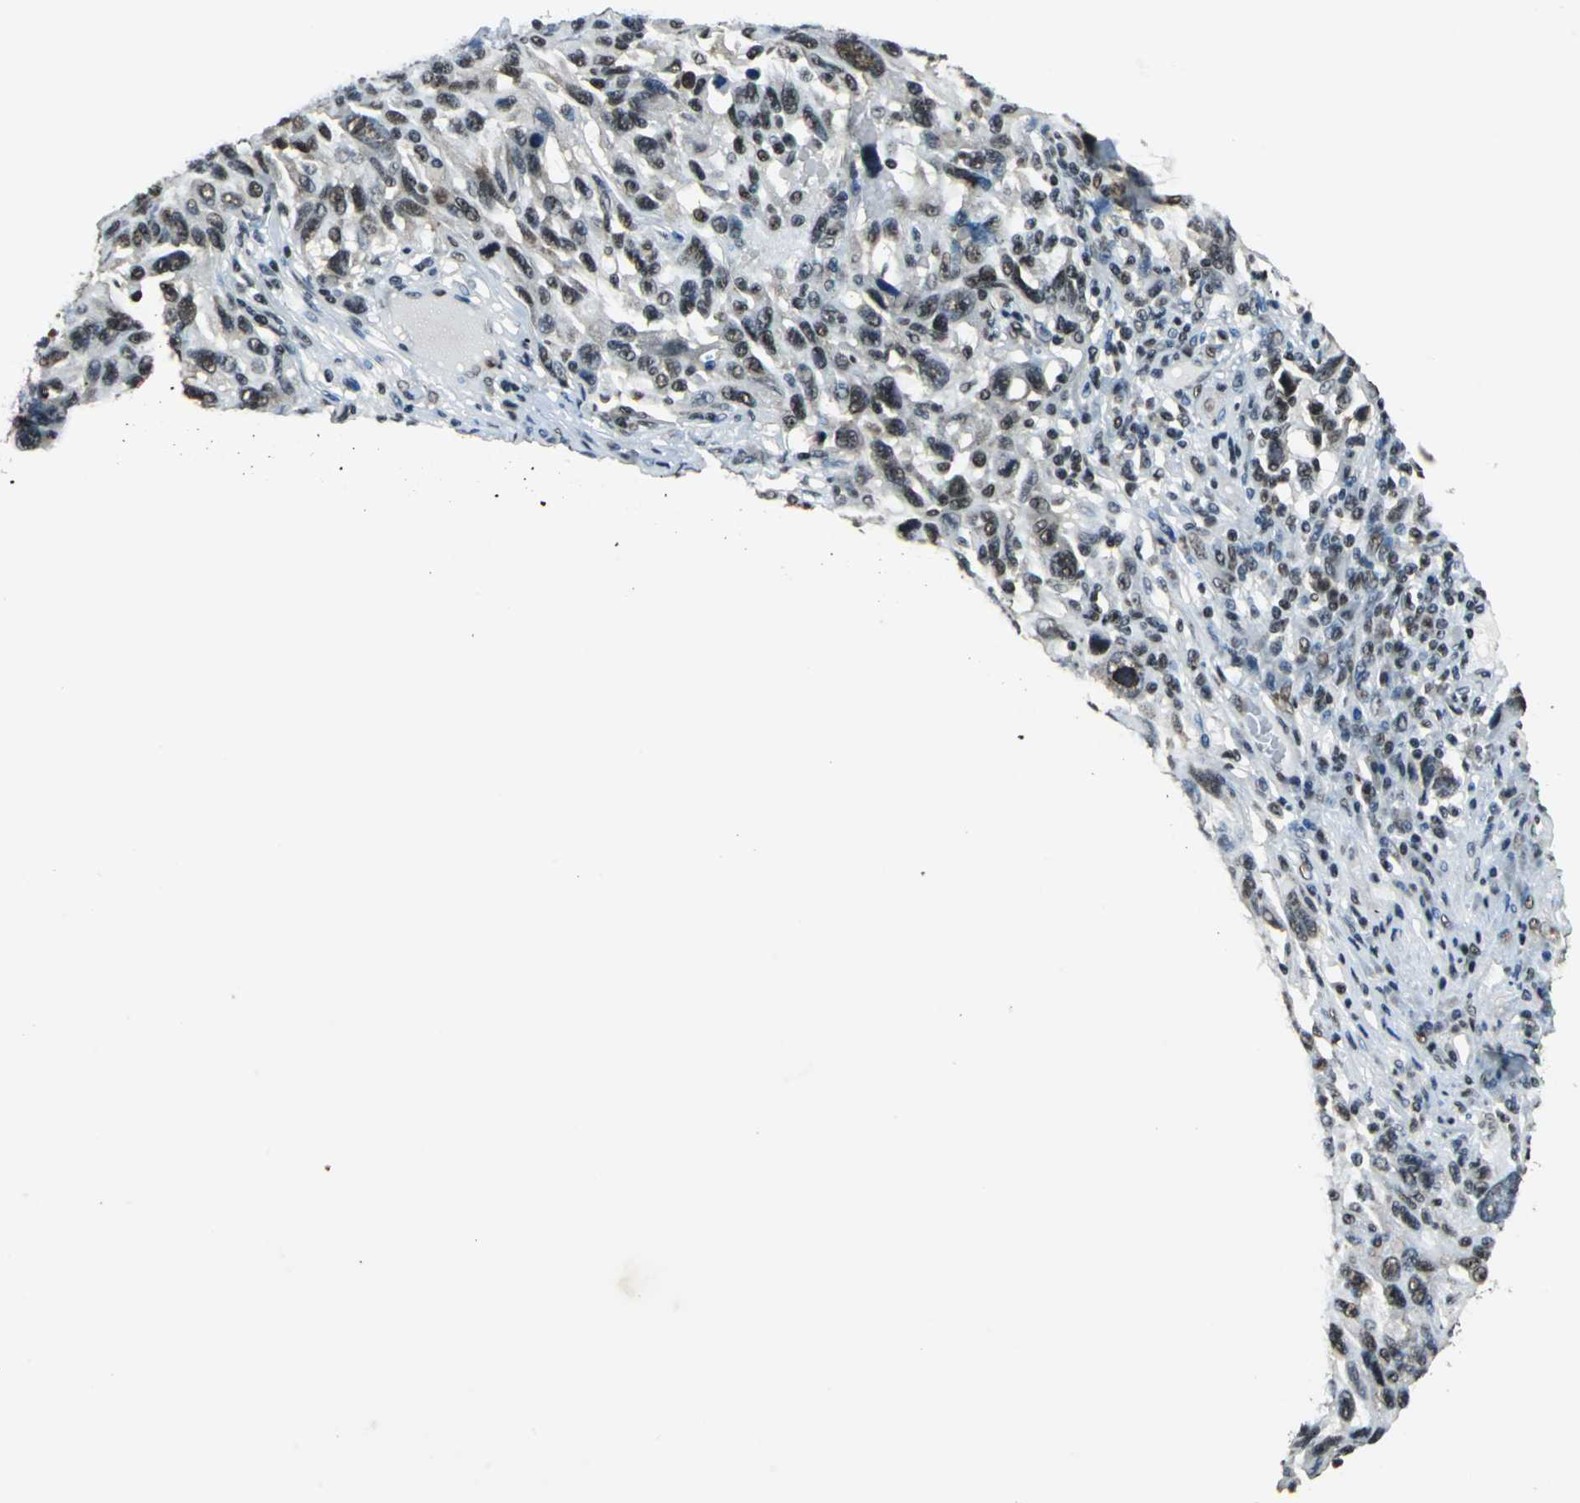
{"staining": {"intensity": "strong", "quantity": ">75%", "location": "nuclear"}, "tissue": "melanoma", "cell_type": "Tumor cells", "image_type": "cancer", "snomed": [{"axis": "morphology", "description": "Malignant melanoma, NOS"}, {"axis": "topography", "description": "Skin"}], "caption": "This image demonstrates immunohistochemistry staining of human melanoma, with high strong nuclear positivity in about >75% of tumor cells.", "gene": "RBM14", "patient": {"sex": "male", "age": 53}}